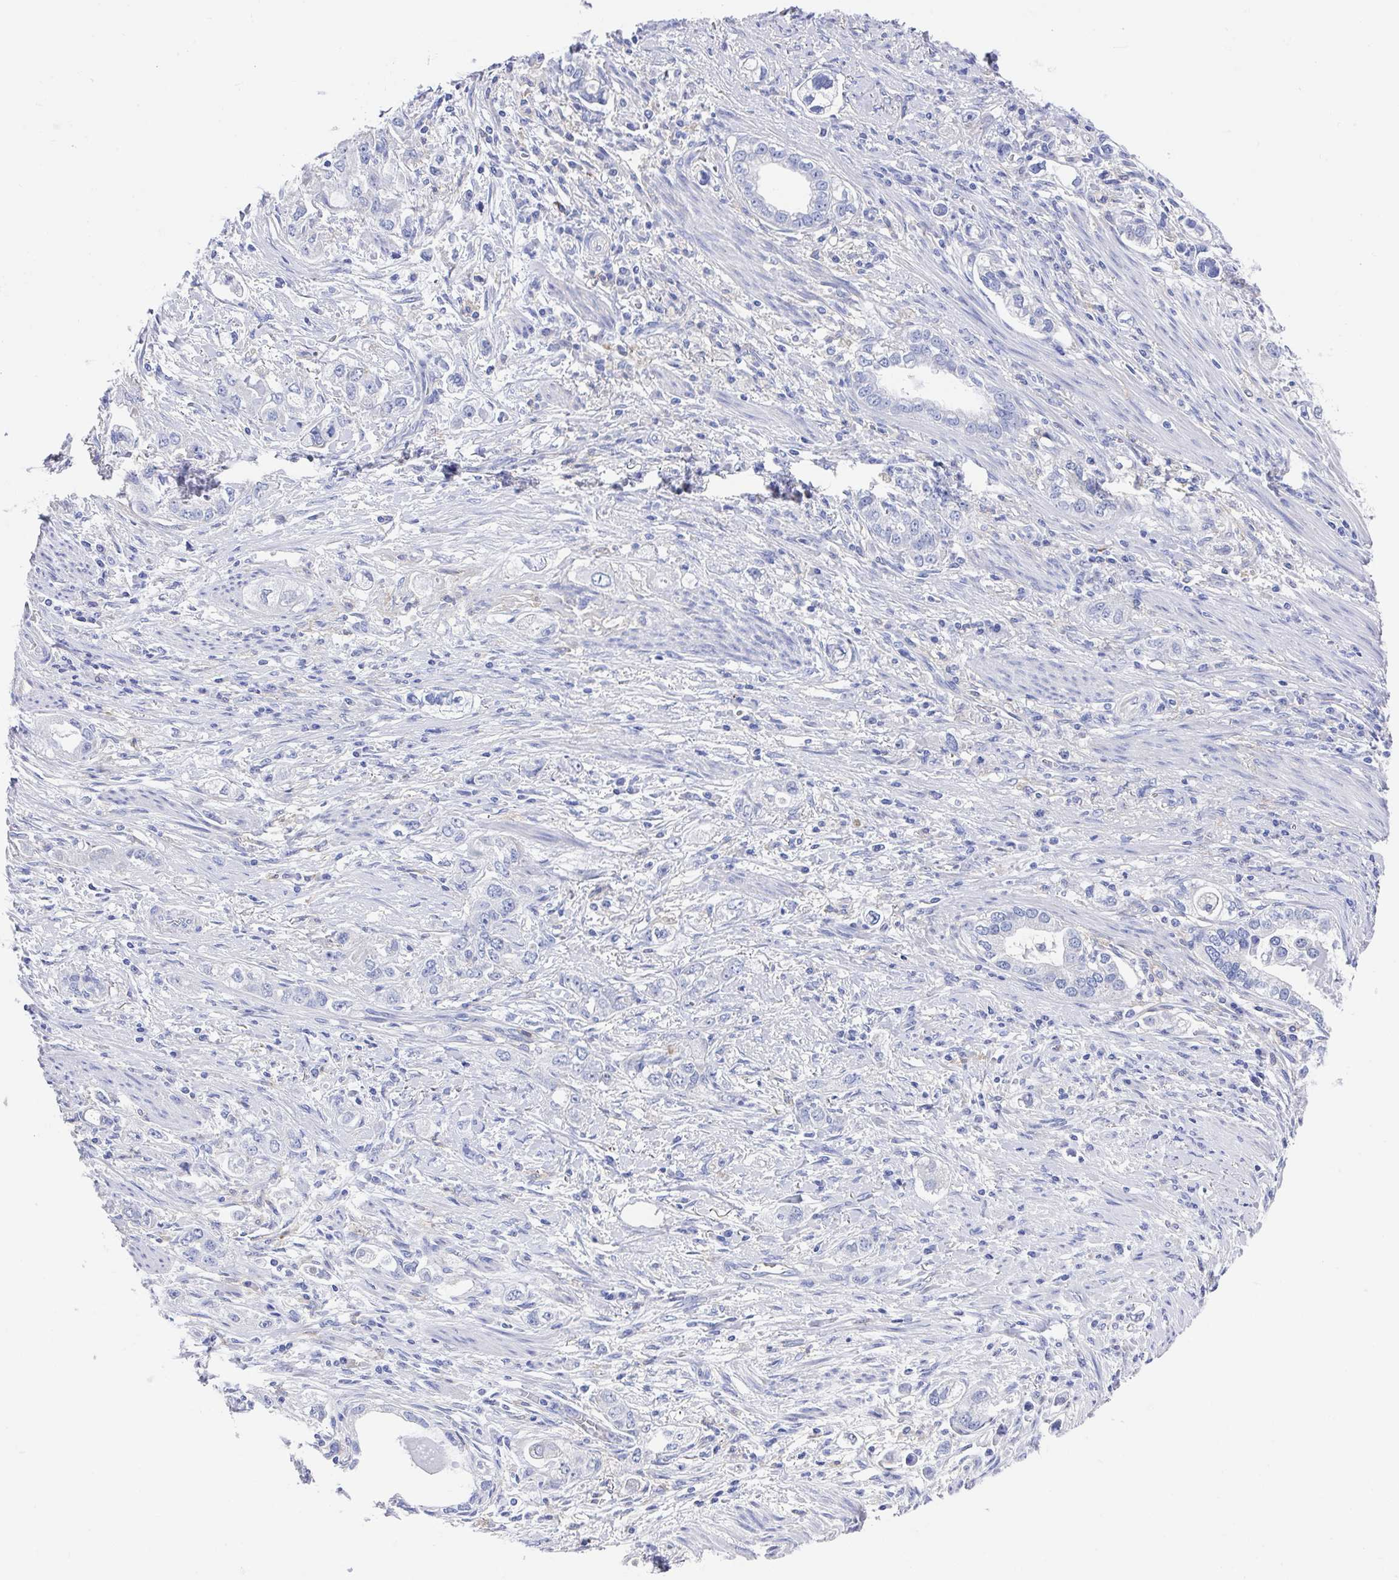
{"staining": {"intensity": "negative", "quantity": "none", "location": "none"}, "tissue": "stomach cancer", "cell_type": "Tumor cells", "image_type": "cancer", "snomed": [{"axis": "morphology", "description": "Adenocarcinoma, NOS"}, {"axis": "topography", "description": "Stomach, lower"}], "caption": "The histopathology image exhibits no staining of tumor cells in stomach adenocarcinoma.", "gene": "FCGR3A", "patient": {"sex": "female", "age": 93}}